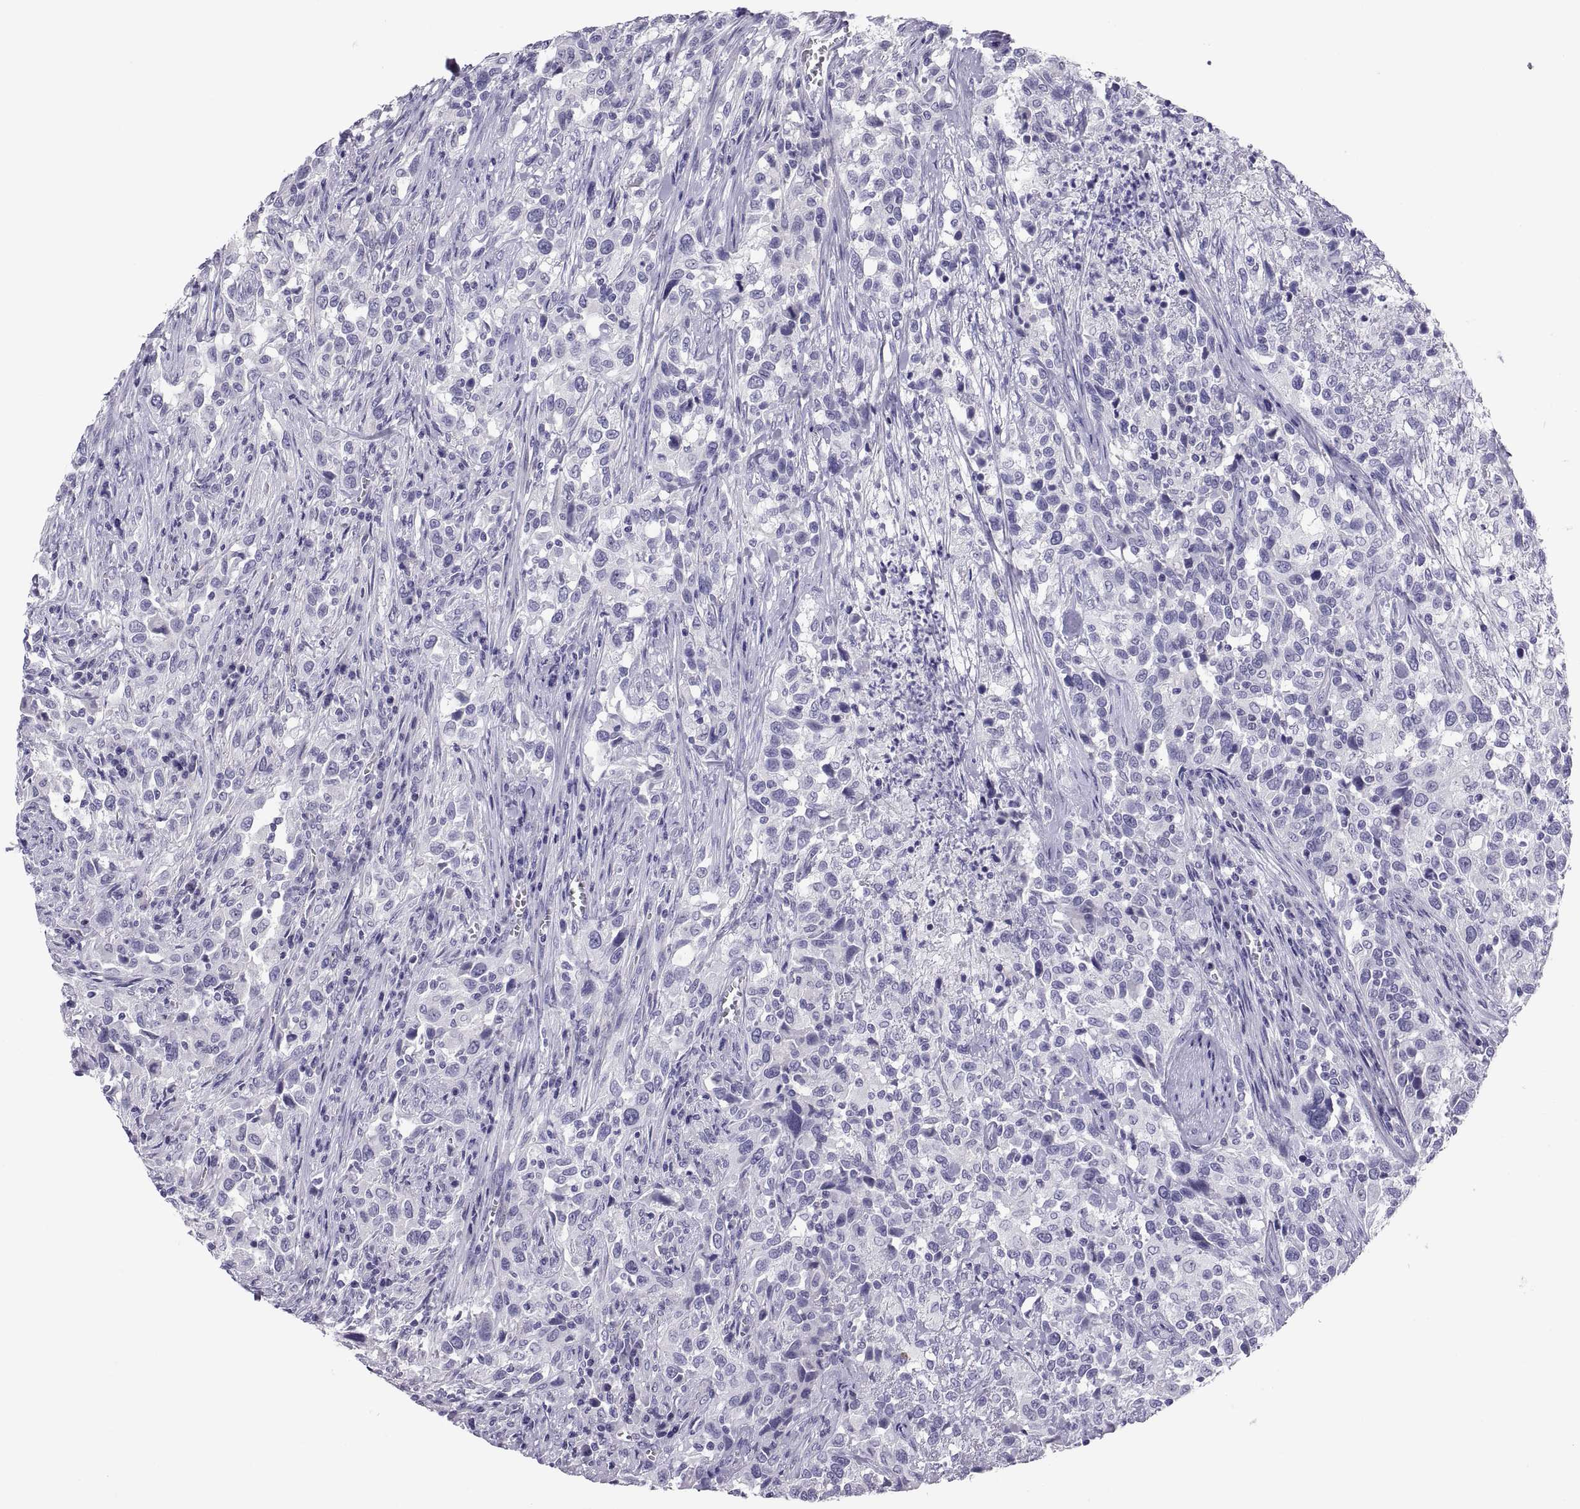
{"staining": {"intensity": "negative", "quantity": "none", "location": "none"}, "tissue": "urothelial cancer", "cell_type": "Tumor cells", "image_type": "cancer", "snomed": [{"axis": "morphology", "description": "Urothelial carcinoma, NOS"}, {"axis": "morphology", "description": "Urothelial carcinoma, High grade"}, {"axis": "topography", "description": "Urinary bladder"}], "caption": "The histopathology image displays no significant staining in tumor cells of urothelial carcinoma (high-grade).", "gene": "RNASE12", "patient": {"sex": "female", "age": 64}}